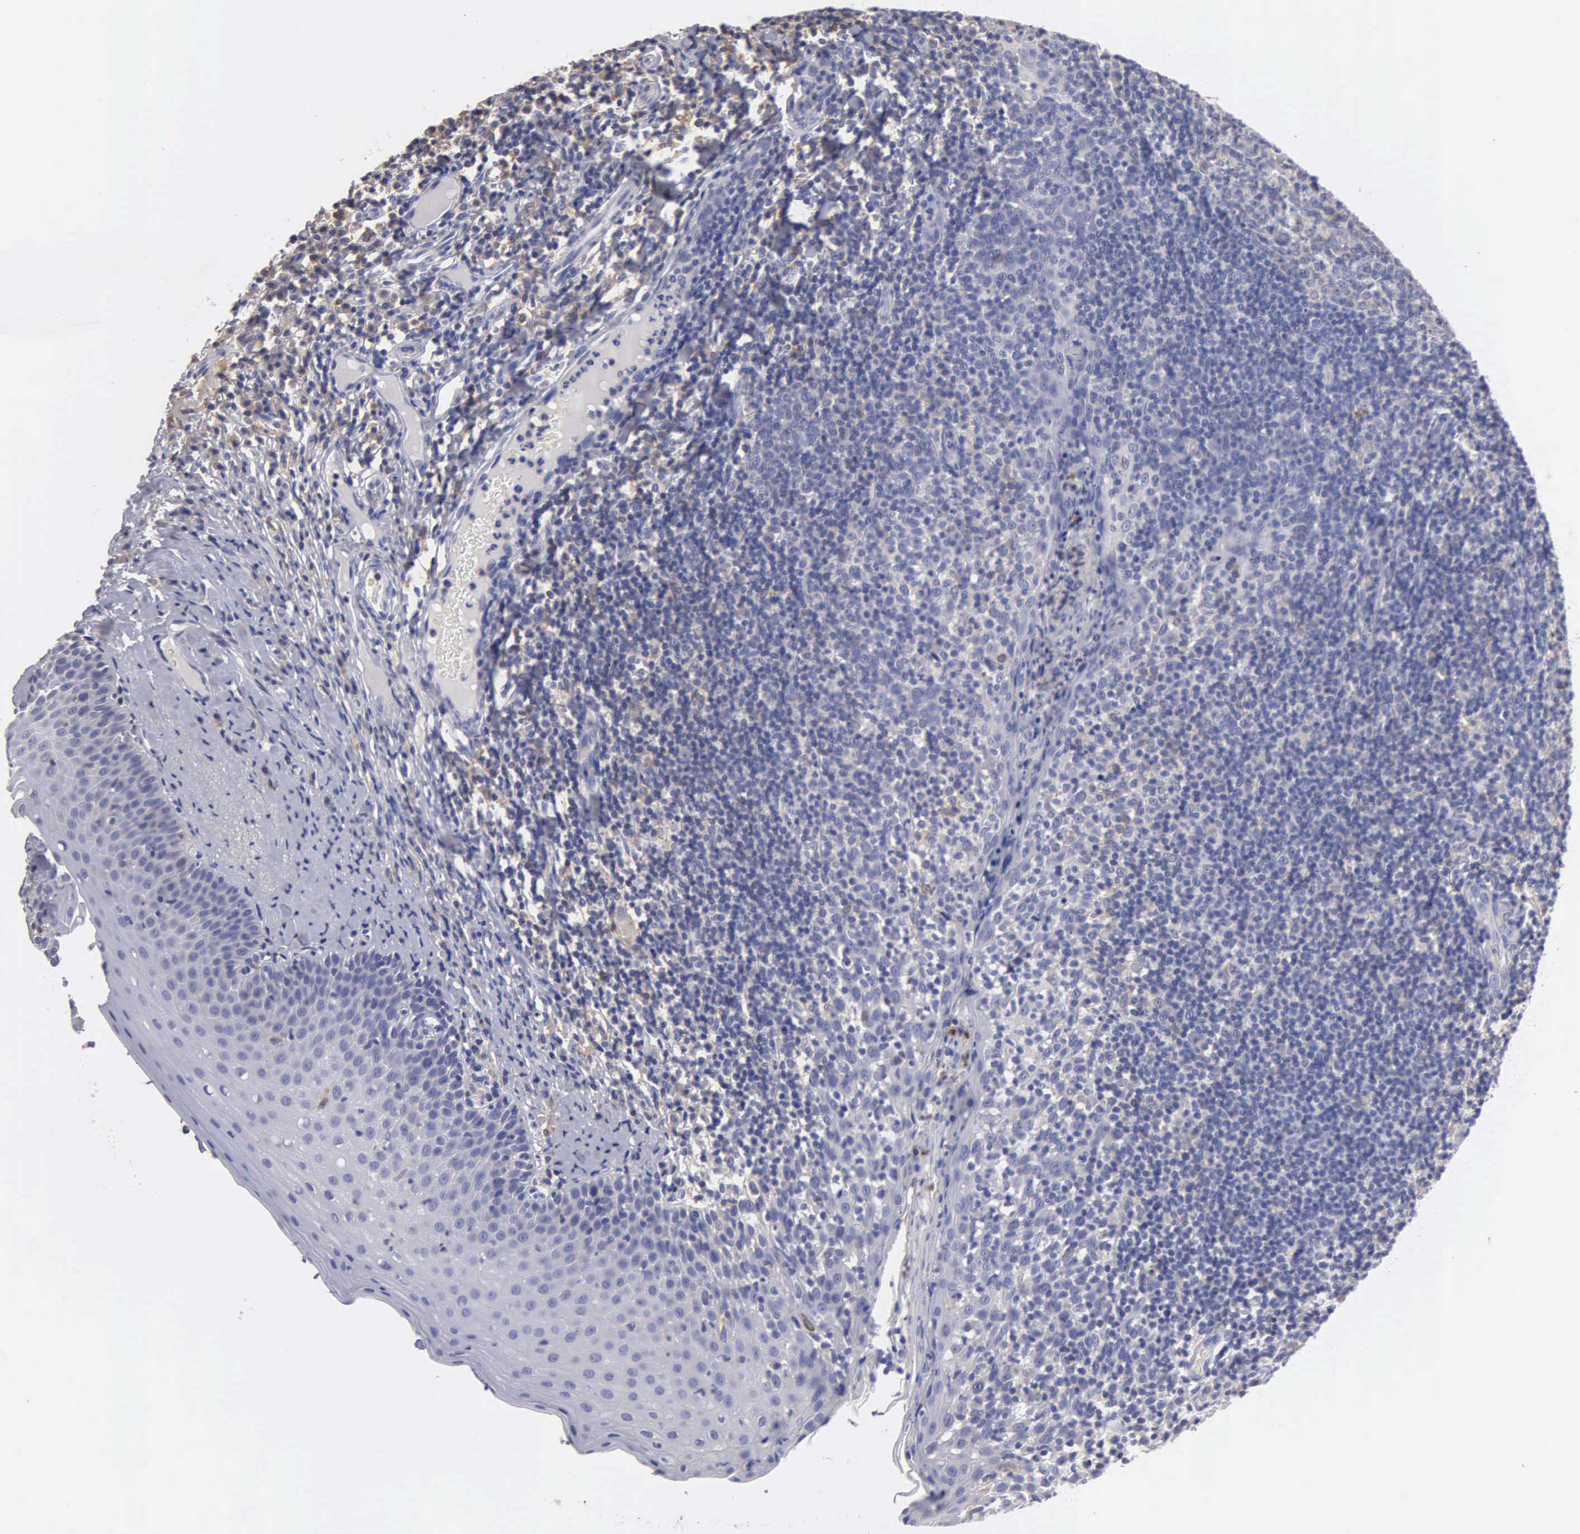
{"staining": {"intensity": "negative", "quantity": "none", "location": "none"}, "tissue": "tonsil", "cell_type": "Germinal center cells", "image_type": "normal", "snomed": [{"axis": "morphology", "description": "Normal tissue, NOS"}, {"axis": "topography", "description": "Tonsil"}], "caption": "An immunohistochemistry (IHC) image of unremarkable tonsil is shown. There is no staining in germinal center cells of tonsil.", "gene": "PTGS2", "patient": {"sex": "male", "age": 6}}